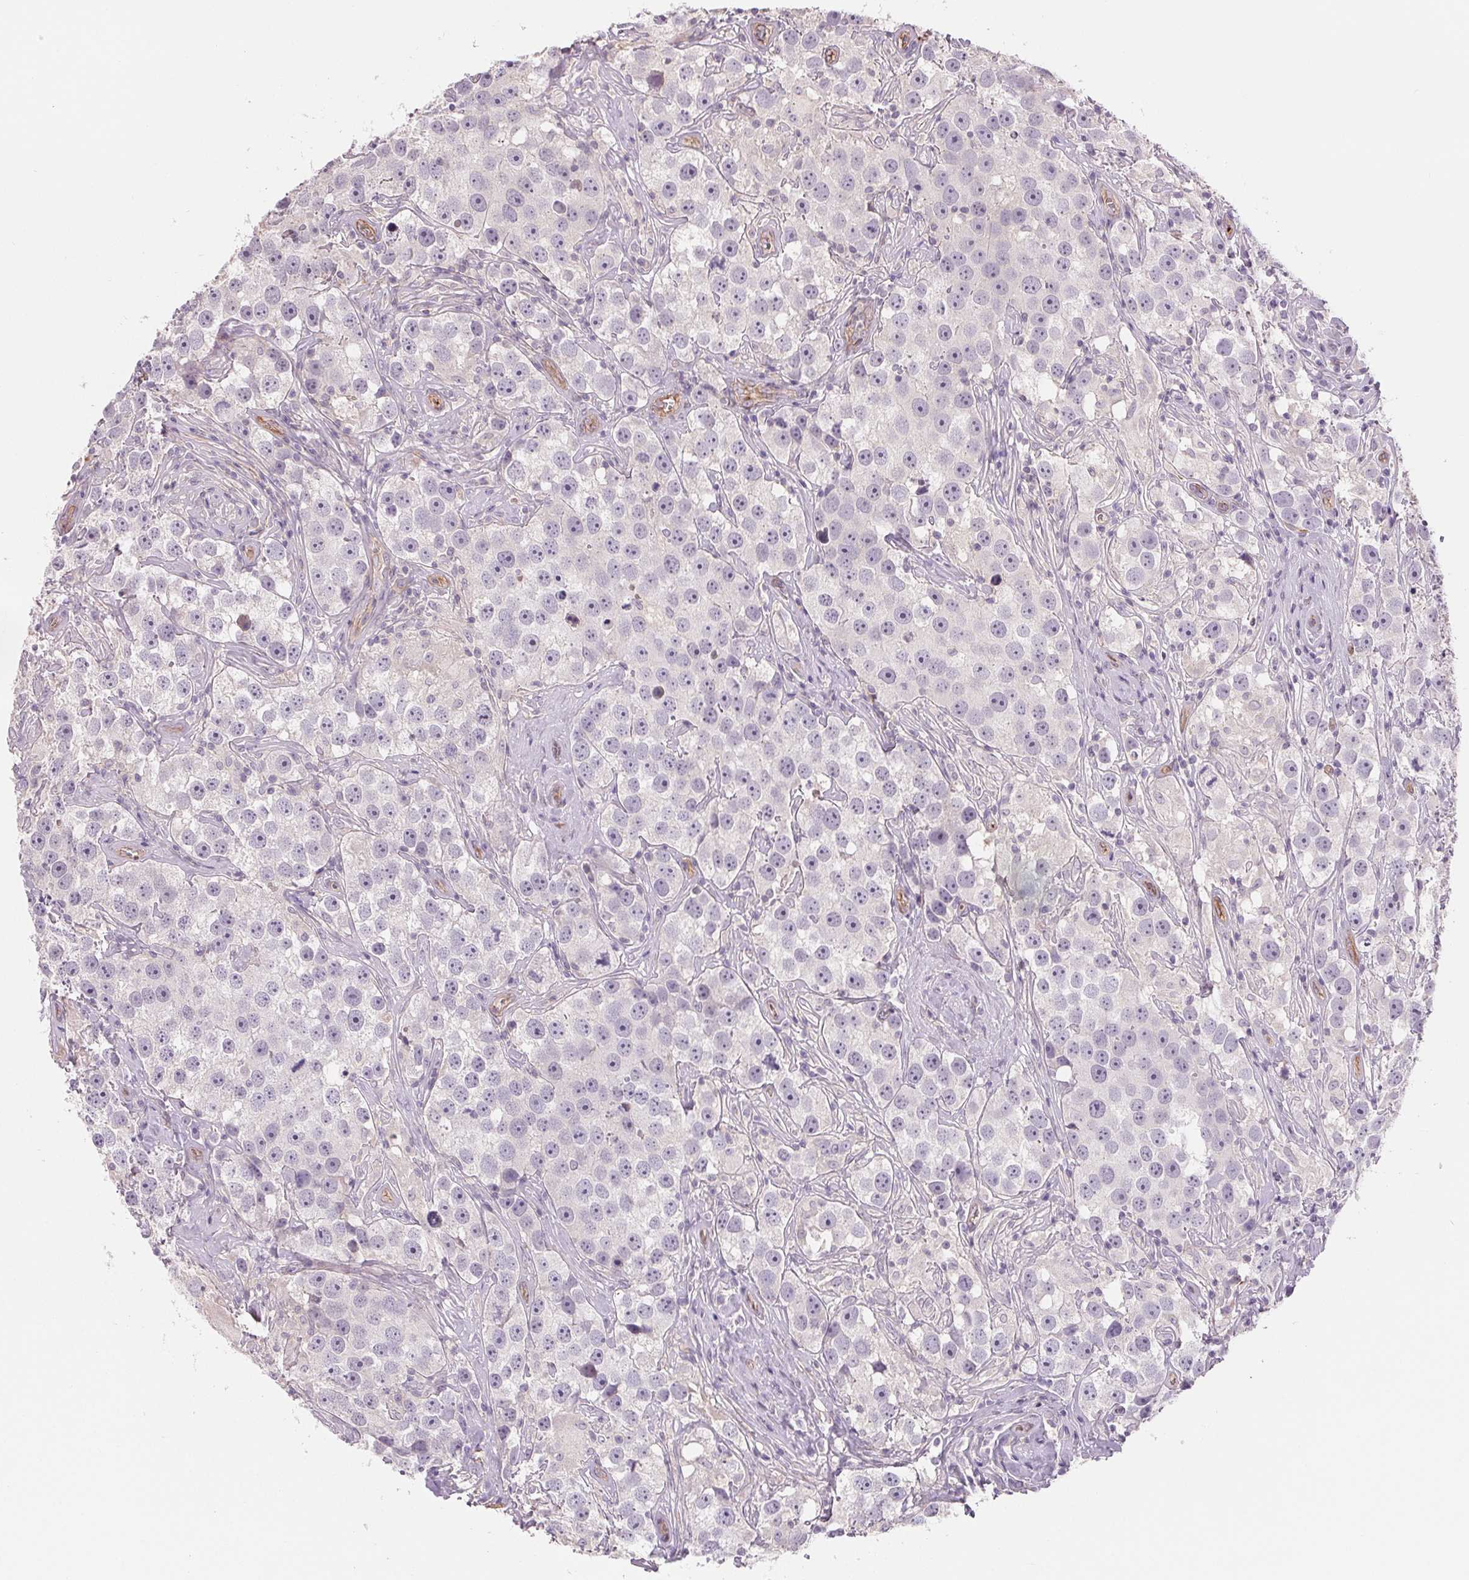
{"staining": {"intensity": "negative", "quantity": "none", "location": "none"}, "tissue": "testis cancer", "cell_type": "Tumor cells", "image_type": "cancer", "snomed": [{"axis": "morphology", "description": "Seminoma, NOS"}, {"axis": "topography", "description": "Testis"}], "caption": "Testis cancer (seminoma) was stained to show a protein in brown. There is no significant positivity in tumor cells. Brightfield microscopy of IHC stained with DAB (3,3'-diaminobenzidine) (brown) and hematoxylin (blue), captured at high magnification.", "gene": "ANKRD13B", "patient": {"sex": "male", "age": 49}}